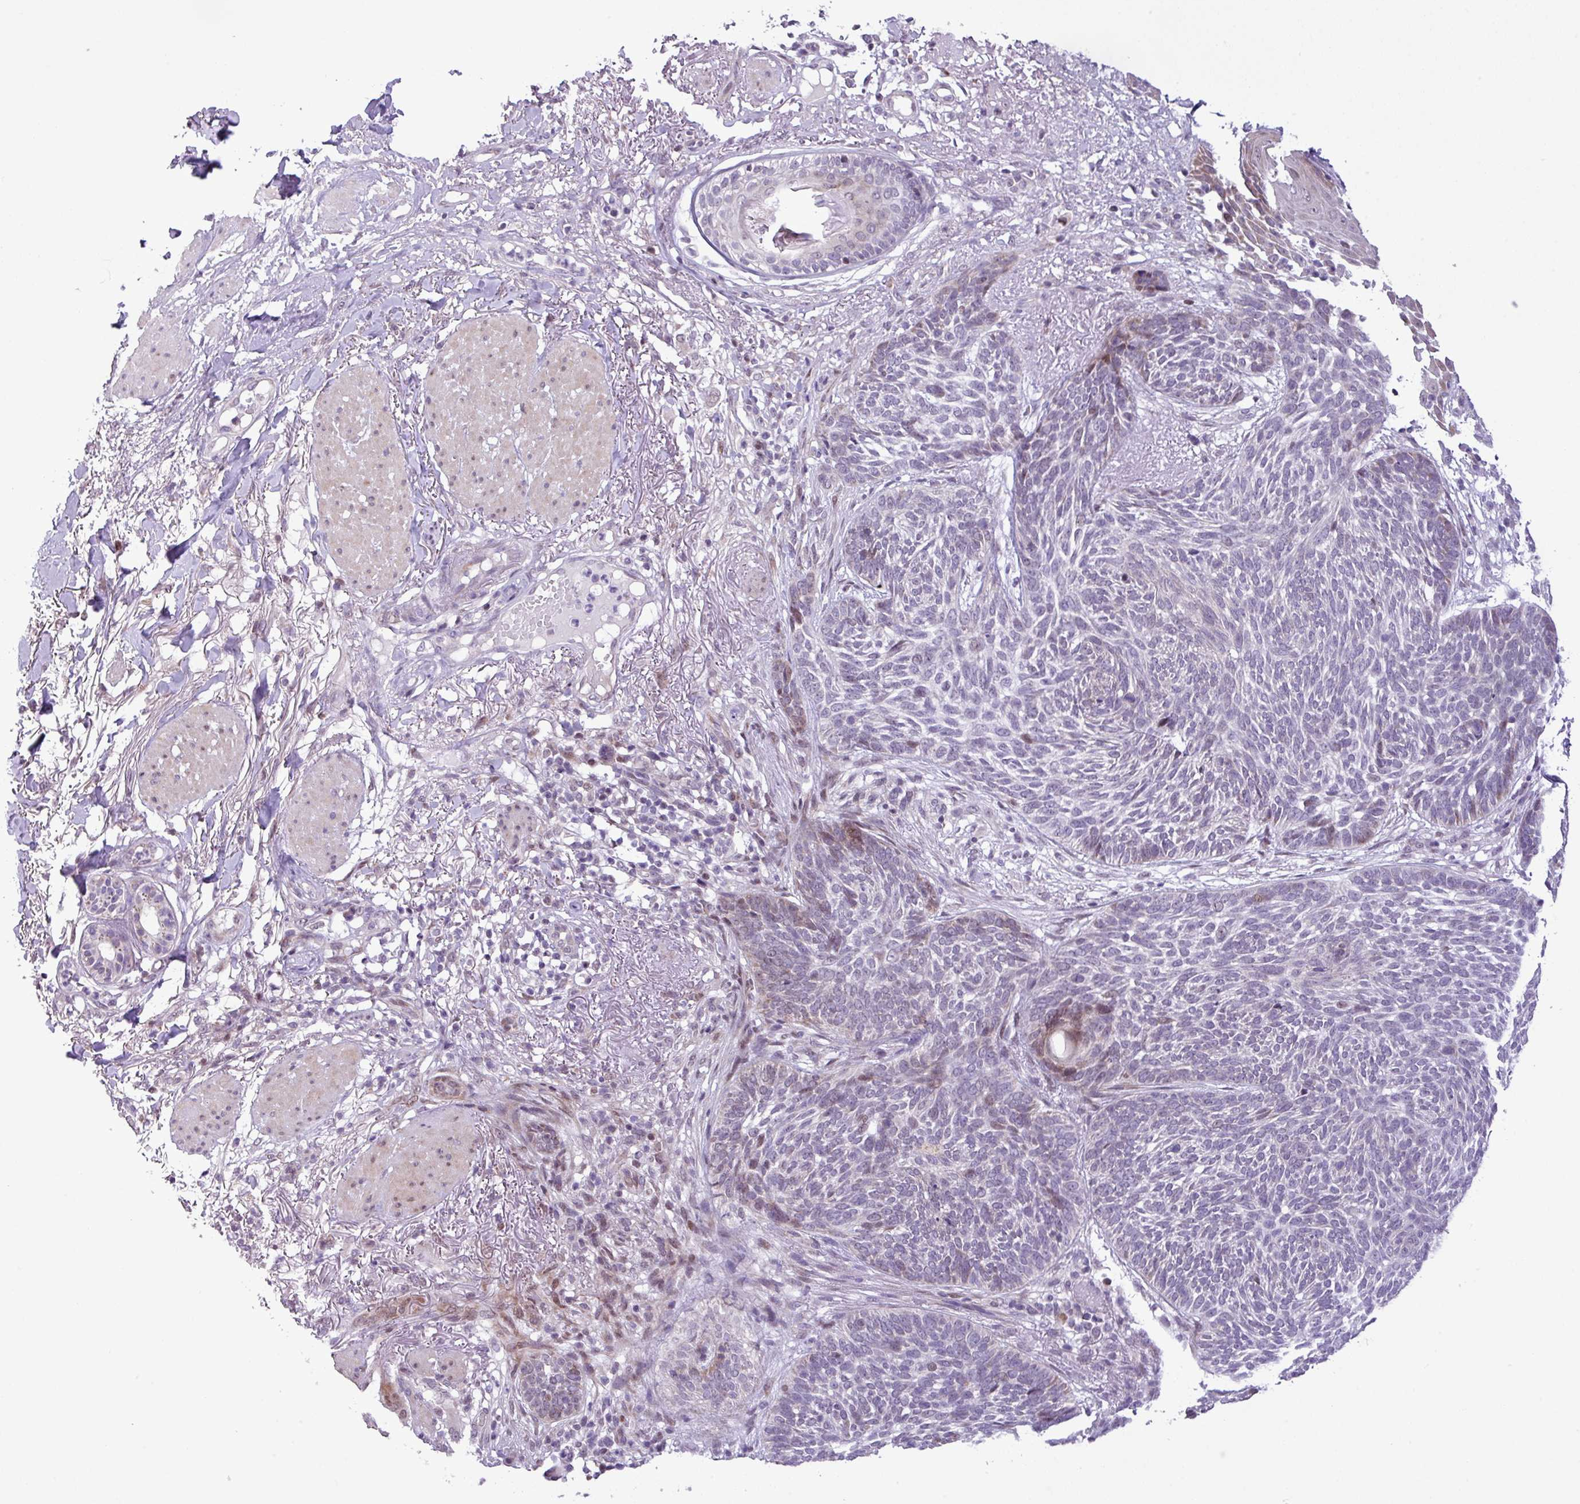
{"staining": {"intensity": "negative", "quantity": "none", "location": "none"}, "tissue": "skin cancer", "cell_type": "Tumor cells", "image_type": "cancer", "snomed": [{"axis": "morphology", "description": "Normal tissue, NOS"}, {"axis": "morphology", "description": "Basal cell carcinoma"}, {"axis": "topography", "description": "Skin"}], "caption": "Photomicrograph shows no protein positivity in tumor cells of basal cell carcinoma (skin) tissue.", "gene": "ZNF354A", "patient": {"sex": "male", "age": 64}}